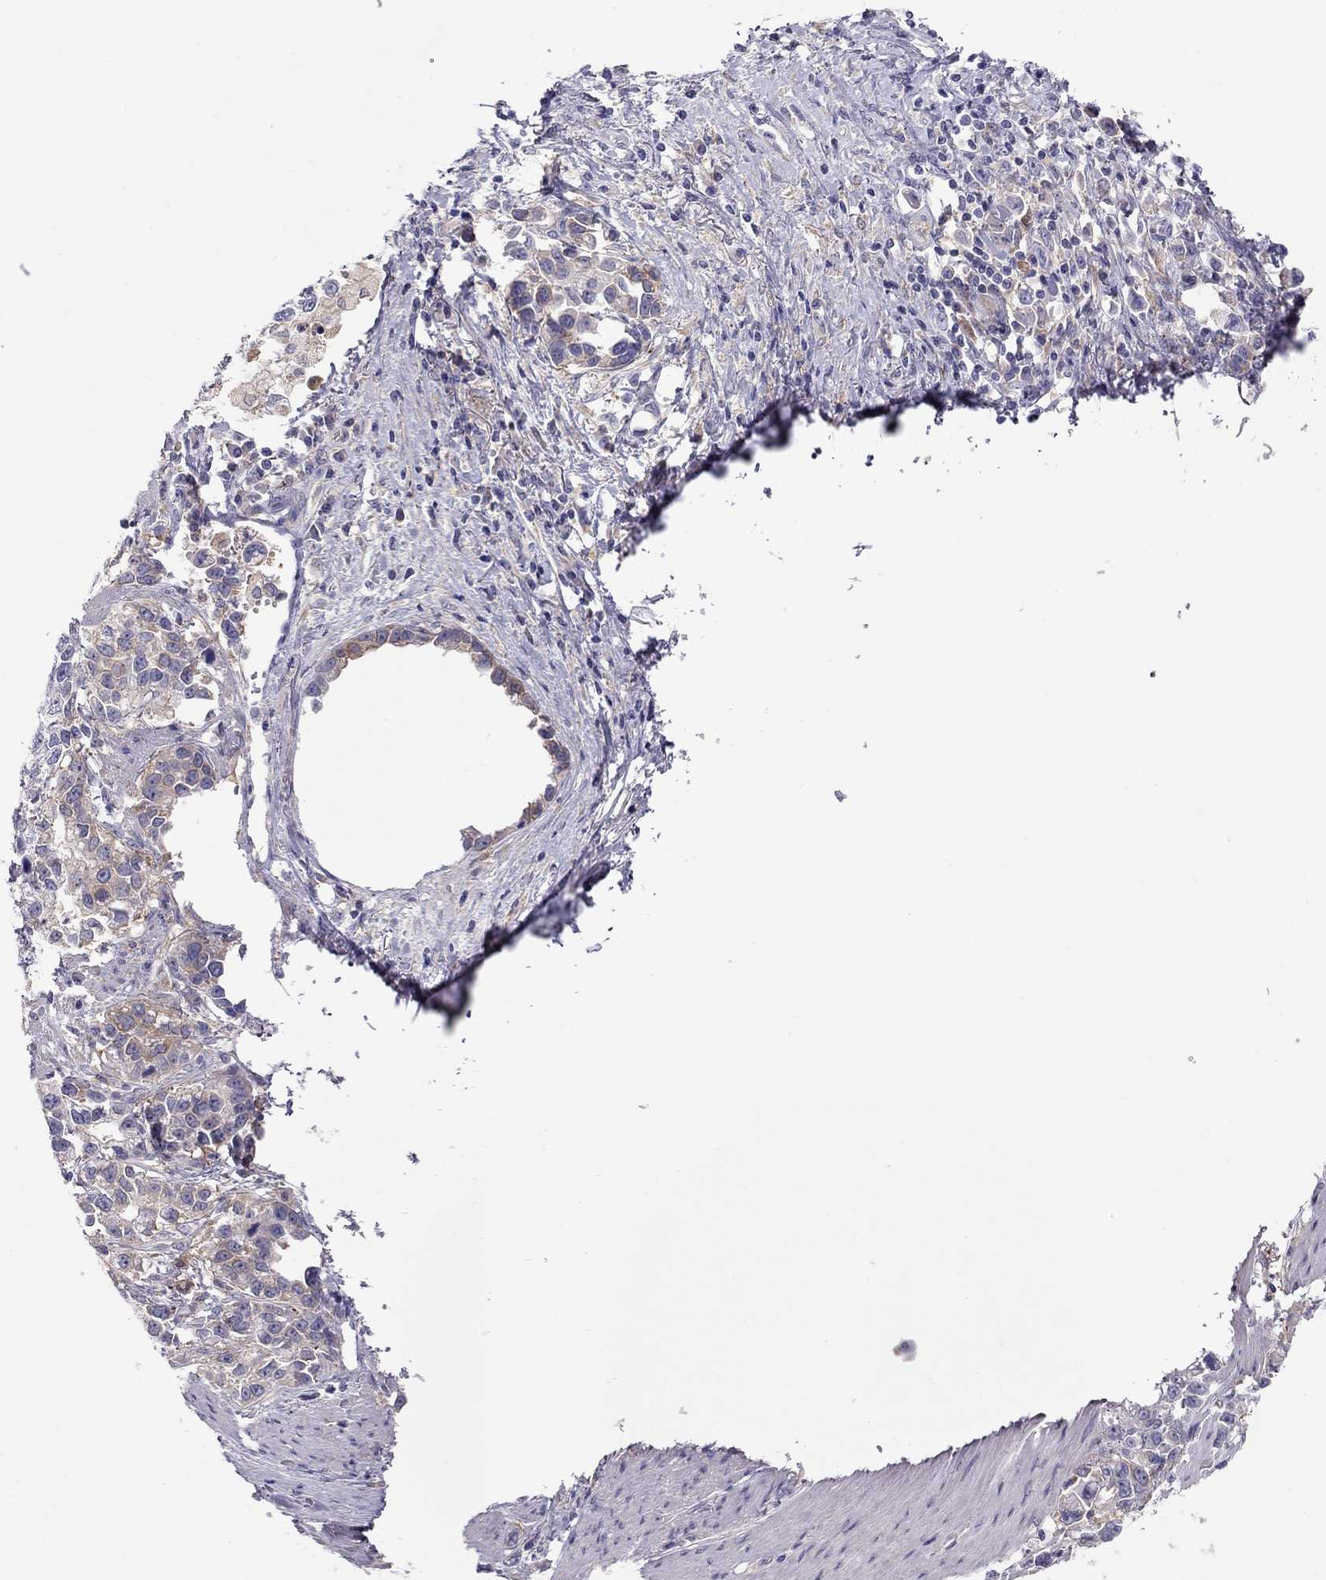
{"staining": {"intensity": "weak", "quantity": "25%-75%", "location": "cytoplasmic/membranous"}, "tissue": "stomach cancer", "cell_type": "Tumor cells", "image_type": "cancer", "snomed": [{"axis": "morphology", "description": "Adenocarcinoma, NOS"}, {"axis": "topography", "description": "Stomach"}], "caption": "Immunohistochemistry of stomach cancer (adenocarcinoma) demonstrates low levels of weak cytoplasmic/membranous staining in about 25%-75% of tumor cells. (DAB (3,3'-diaminobenzidine) IHC with brightfield microscopy, high magnification).", "gene": "ALOX15B", "patient": {"sex": "male", "age": 93}}